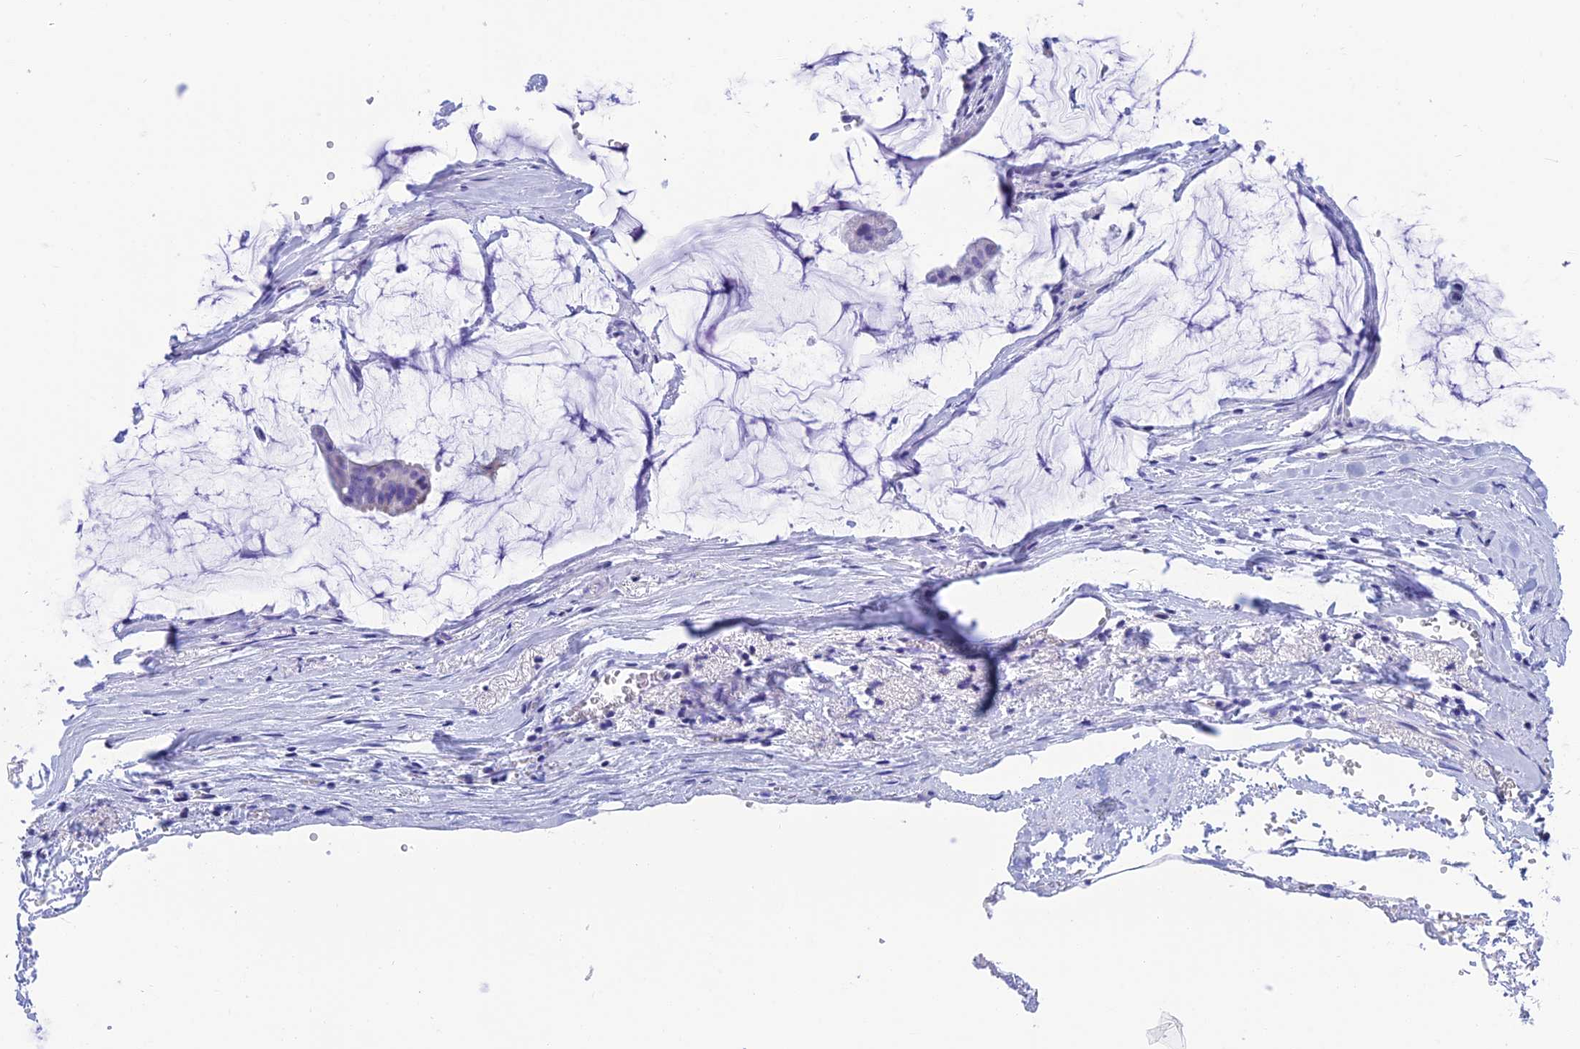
{"staining": {"intensity": "negative", "quantity": "none", "location": "none"}, "tissue": "ovarian cancer", "cell_type": "Tumor cells", "image_type": "cancer", "snomed": [{"axis": "morphology", "description": "Cystadenocarcinoma, mucinous, NOS"}, {"axis": "topography", "description": "Ovary"}], "caption": "Tumor cells are negative for brown protein staining in ovarian mucinous cystadenocarcinoma.", "gene": "NXPE4", "patient": {"sex": "female", "age": 73}}